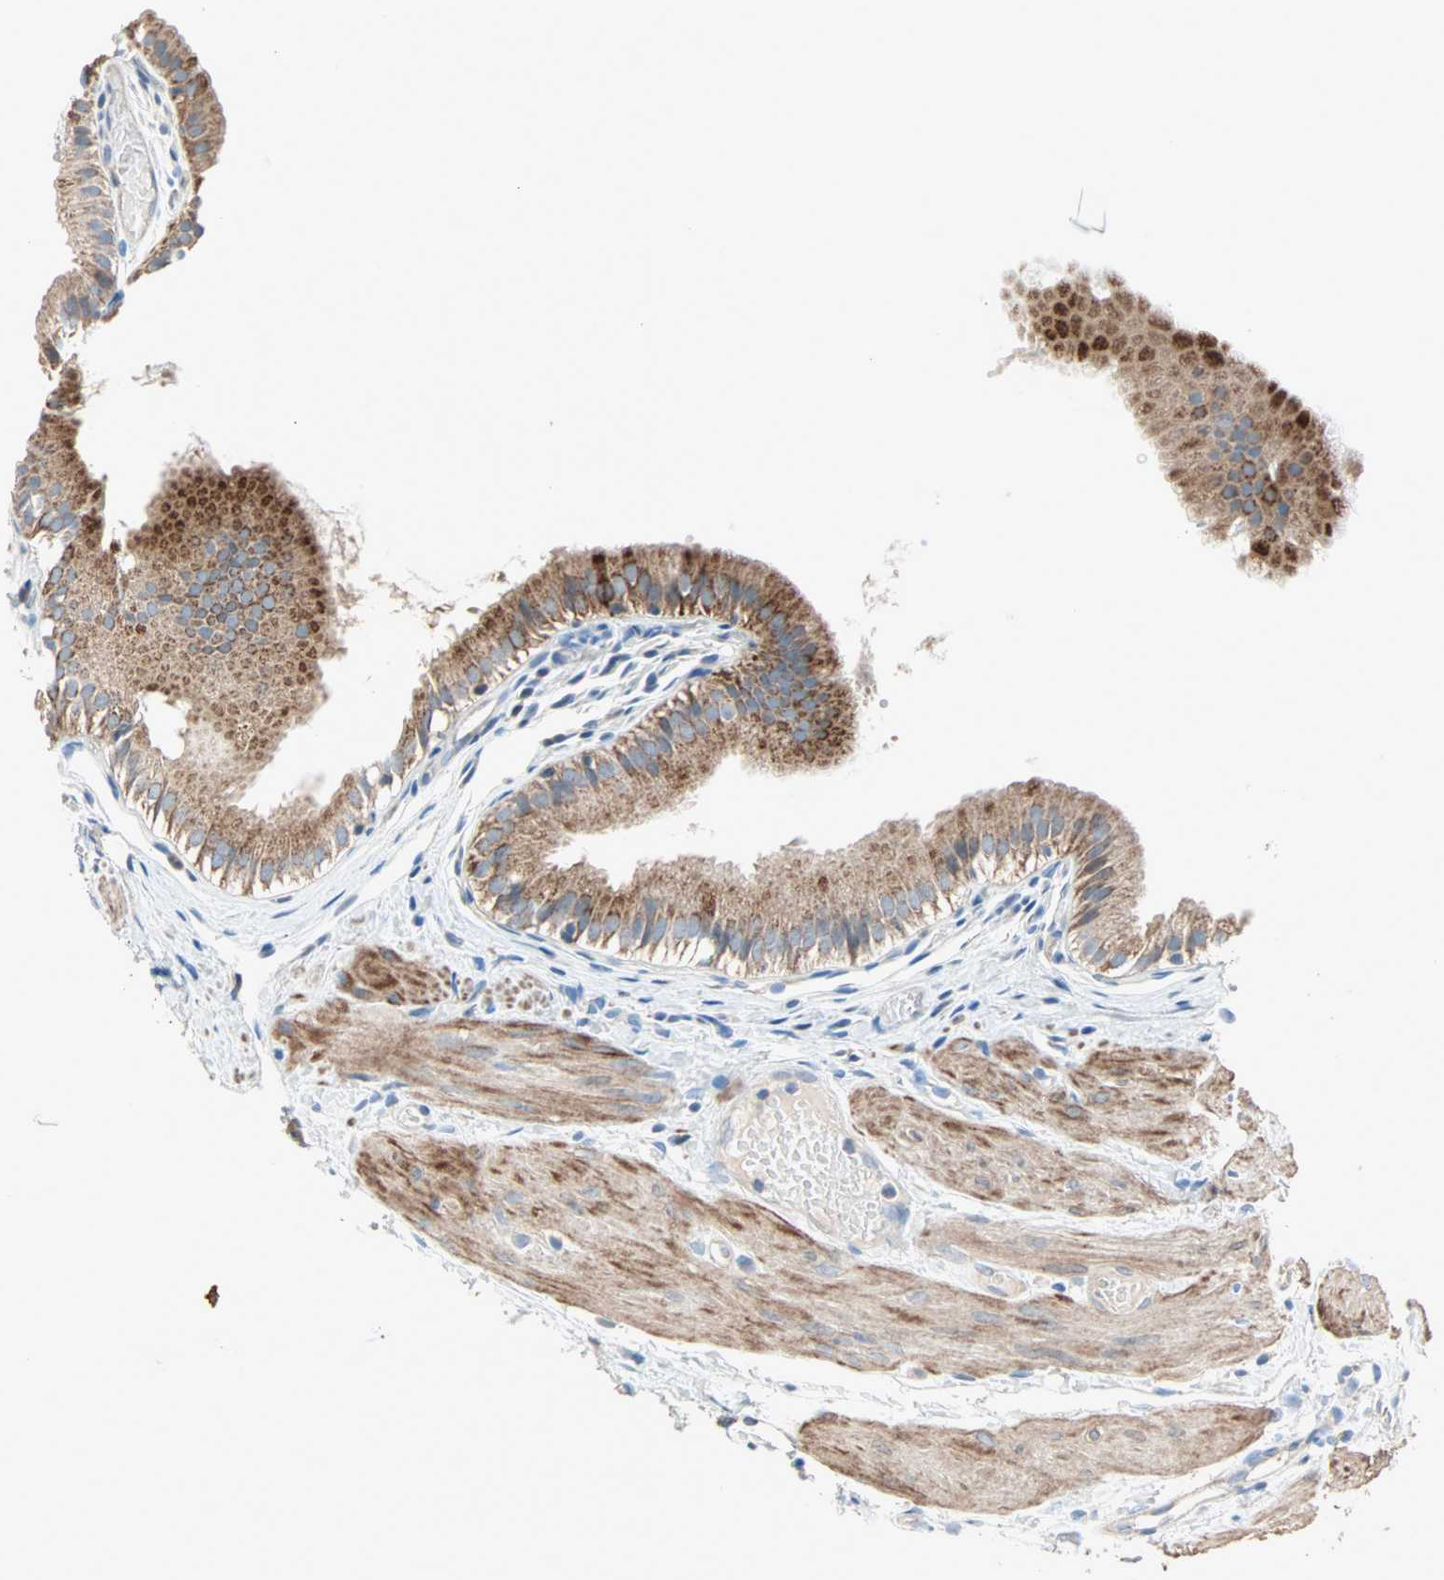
{"staining": {"intensity": "strong", "quantity": ">75%", "location": "cytoplasmic/membranous"}, "tissue": "gallbladder", "cell_type": "Glandular cells", "image_type": "normal", "snomed": [{"axis": "morphology", "description": "Normal tissue, NOS"}, {"axis": "topography", "description": "Gallbladder"}], "caption": "Gallbladder was stained to show a protein in brown. There is high levels of strong cytoplasmic/membranous staining in about >75% of glandular cells. (DAB (3,3'-diaminobenzidine) = brown stain, brightfield microscopy at high magnification).", "gene": "ACVRL1", "patient": {"sex": "female", "age": 26}}